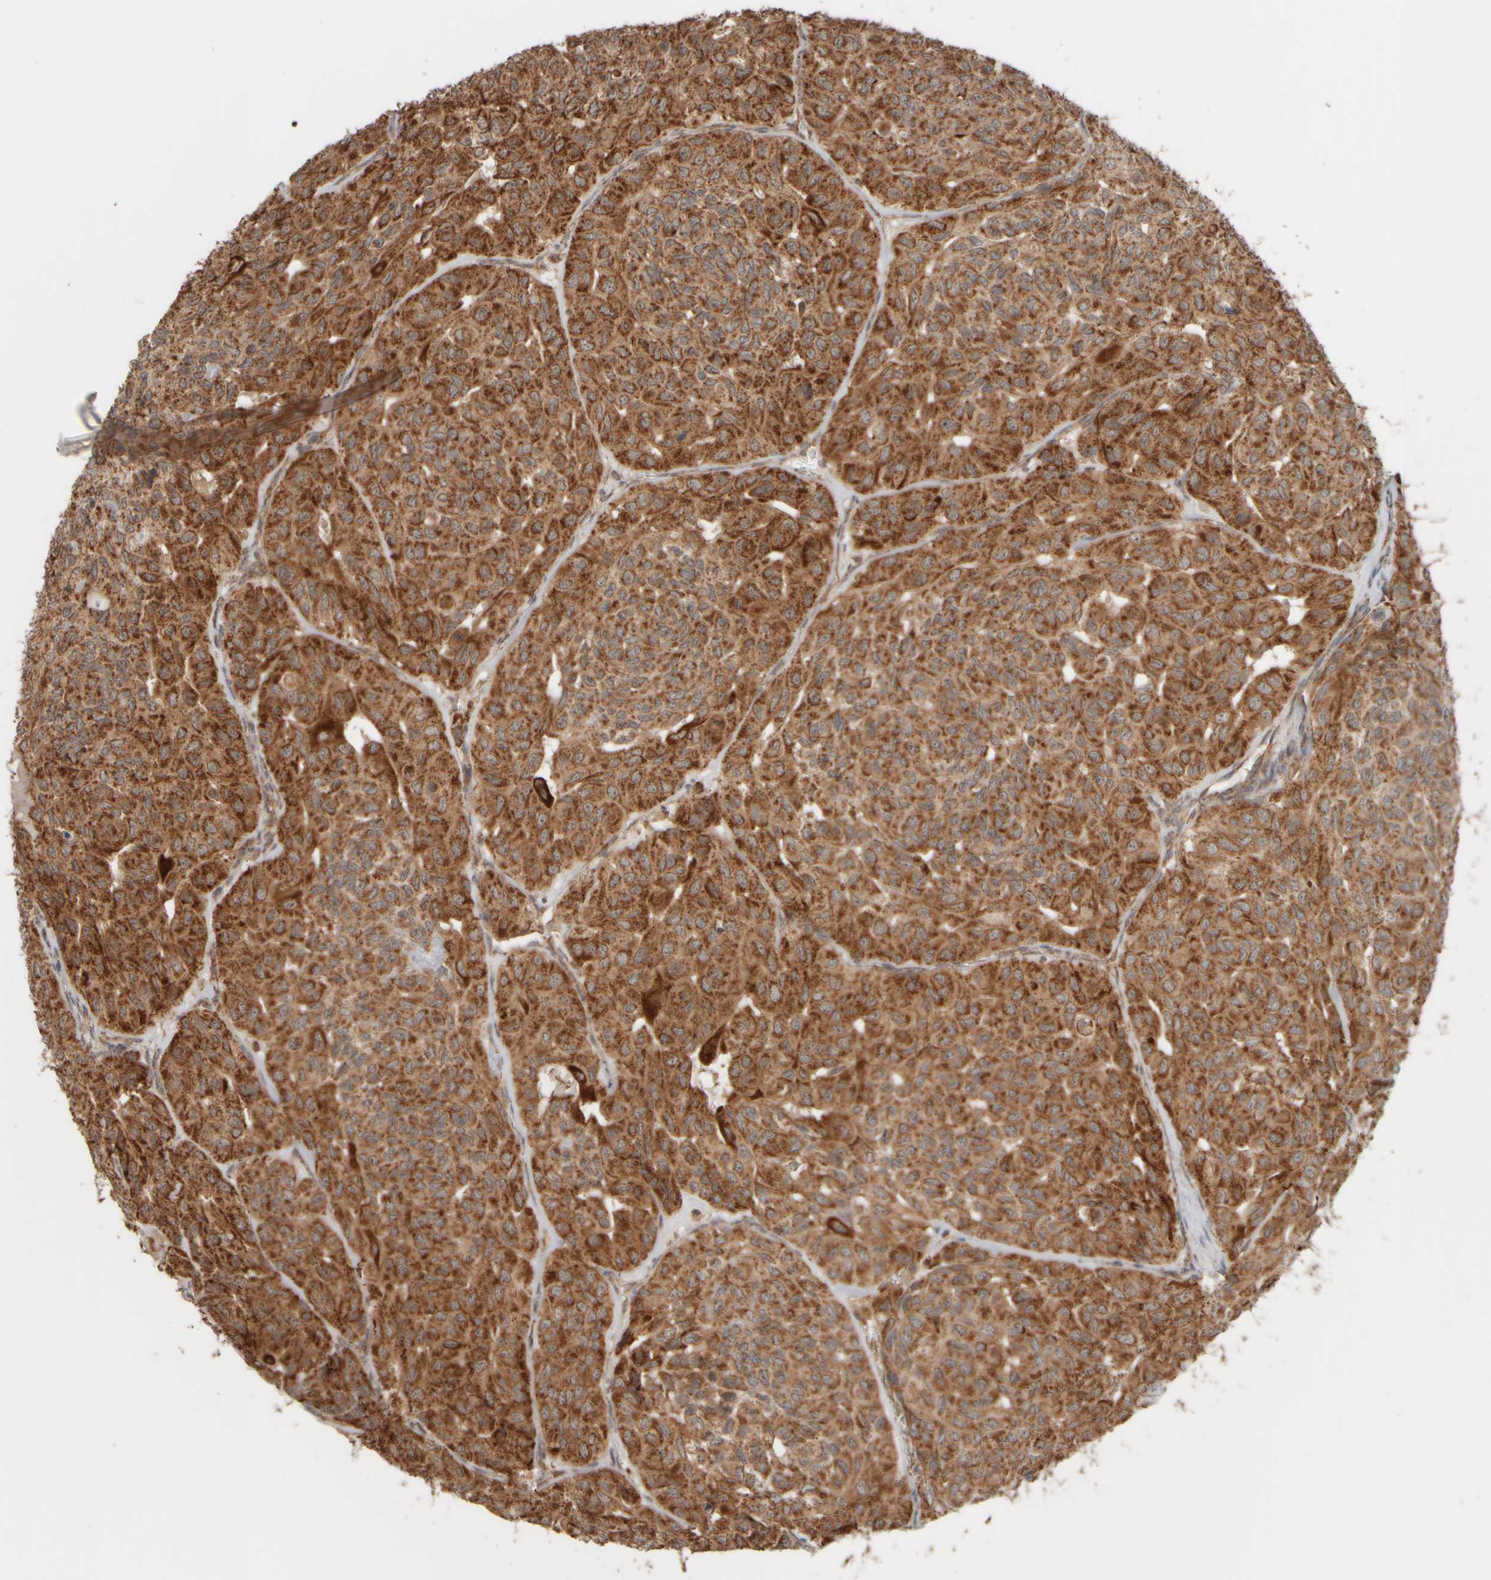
{"staining": {"intensity": "strong", "quantity": ">75%", "location": "cytoplasmic/membranous"}, "tissue": "head and neck cancer", "cell_type": "Tumor cells", "image_type": "cancer", "snomed": [{"axis": "morphology", "description": "Adenocarcinoma, NOS"}, {"axis": "topography", "description": "Salivary gland, NOS"}, {"axis": "topography", "description": "Head-Neck"}], "caption": "Immunohistochemistry of human adenocarcinoma (head and neck) shows high levels of strong cytoplasmic/membranous staining in approximately >75% of tumor cells.", "gene": "EIF2B3", "patient": {"sex": "female", "age": 76}}